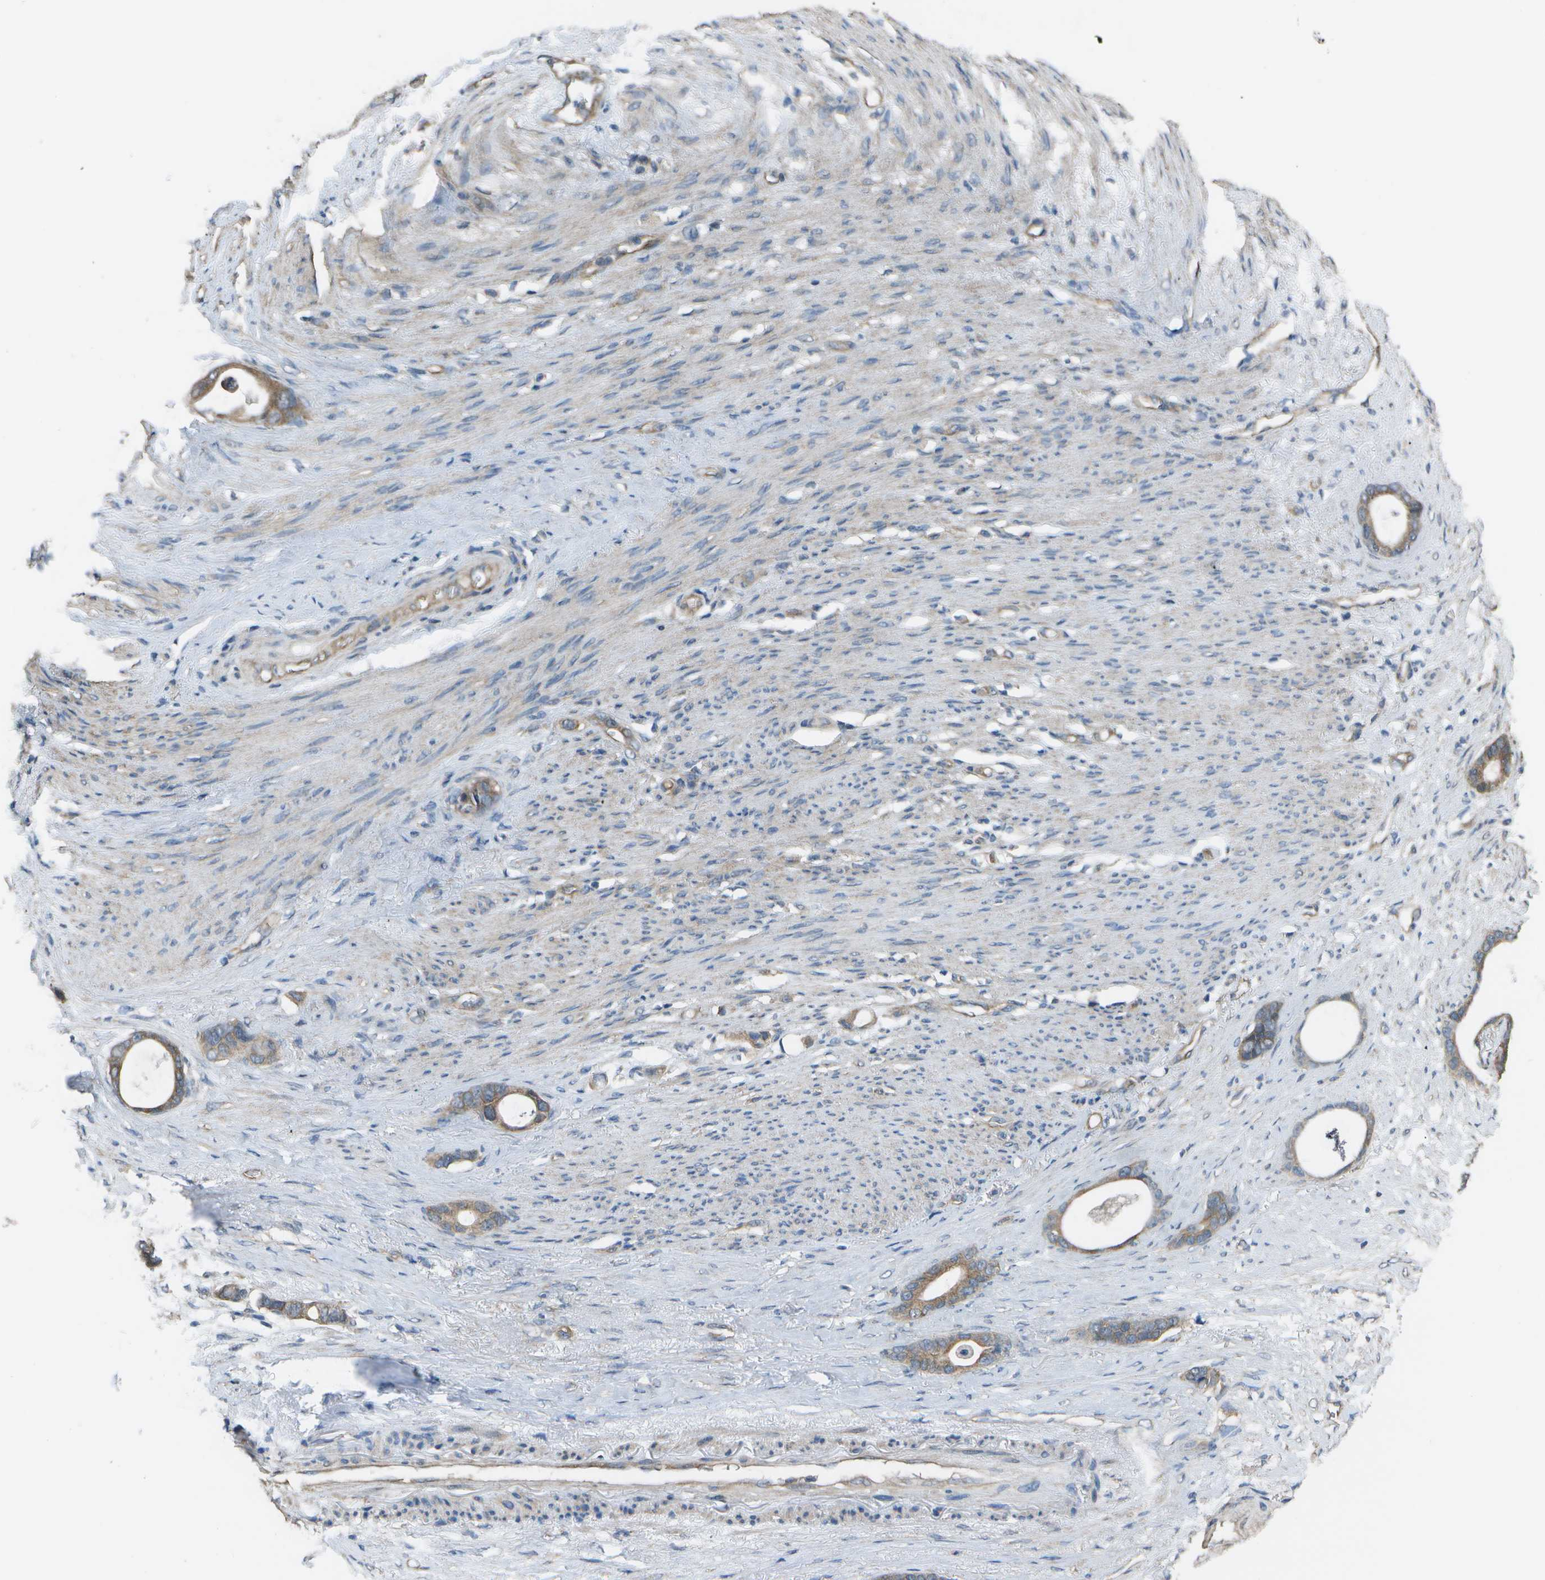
{"staining": {"intensity": "moderate", "quantity": ">75%", "location": "cytoplasmic/membranous"}, "tissue": "stomach cancer", "cell_type": "Tumor cells", "image_type": "cancer", "snomed": [{"axis": "morphology", "description": "Adenocarcinoma, NOS"}, {"axis": "topography", "description": "Stomach"}], "caption": "There is medium levels of moderate cytoplasmic/membranous positivity in tumor cells of stomach cancer (adenocarcinoma), as demonstrated by immunohistochemical staining (brown color).", "gene": "CLNS1A", "patient": {"sex": "female", "age": 75}}